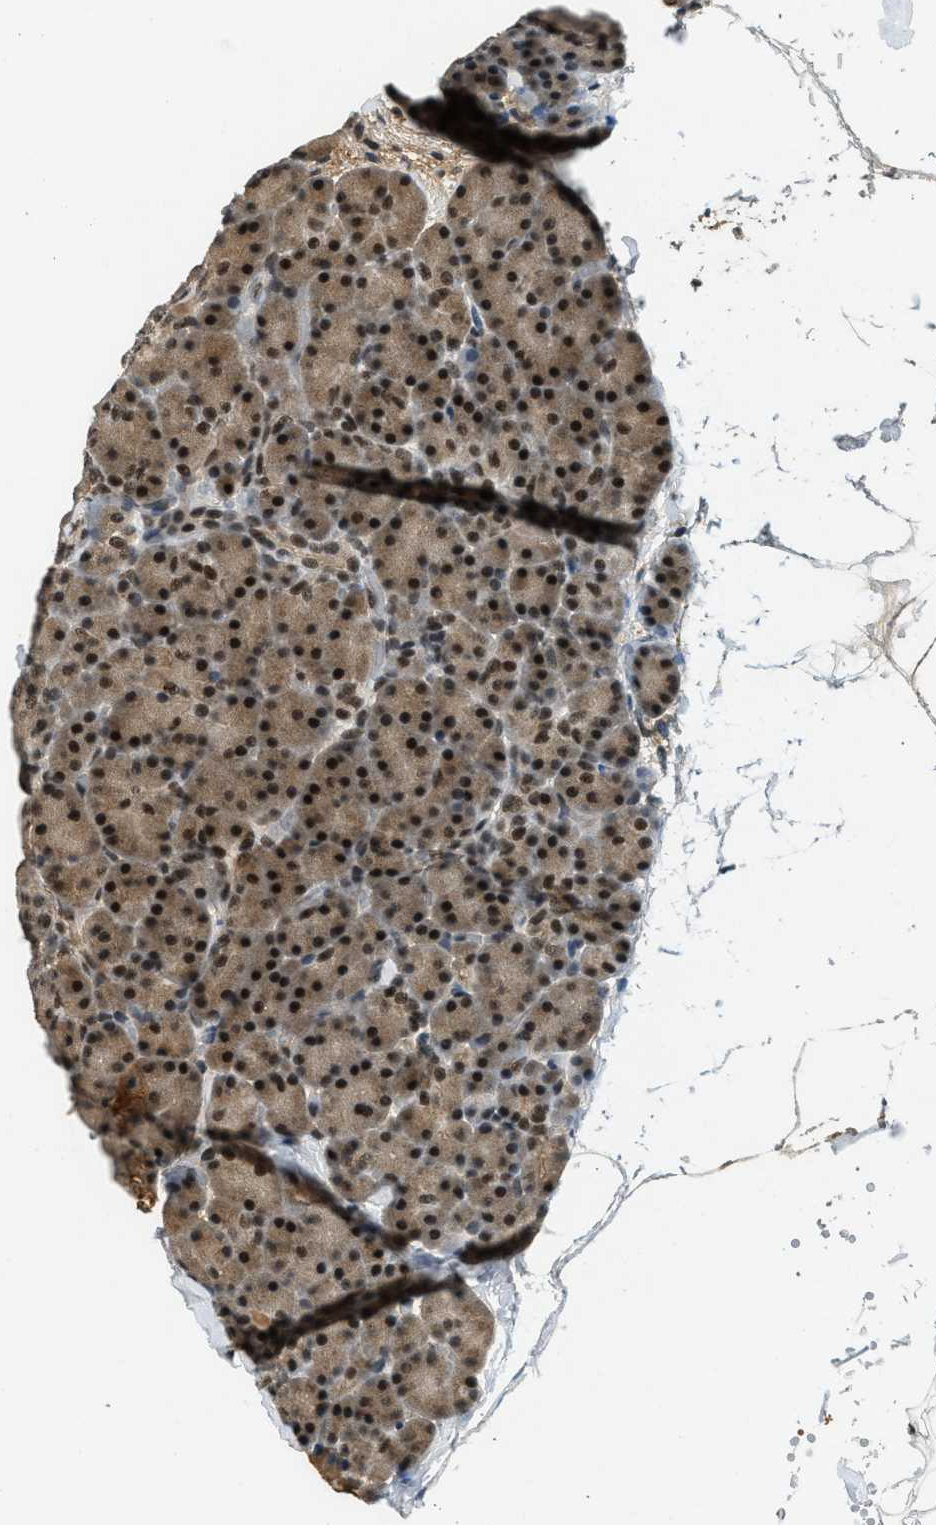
{"staining": {"intensity": "strong", "quantity": ">75%", "location": "cytoplasmic/membranous,nuclear"}, "tissue": "pancreas", "cell_type": "Exocrine glandular cells", "image_type": "normal", "snomed": [{"axis": "morphology", "description": "Normal tissue, NOS"}, {"axis": "topography", "description": "Pancreas"}], "caption": "DAB immunohistochemical staining of normal human pancreas exhibits strong cytoplasmic/membranous,nuclear protein positivity in approximately >75% of exocrine glandular cells. The staining was performed using DAB (3,3'-diaminobenzidine), with brown indicating positive protein expression. Nuclei are stained blue with hematoxylin.", "gene": "ZNF148", "patient": {"sex": "female", "age": 35}}